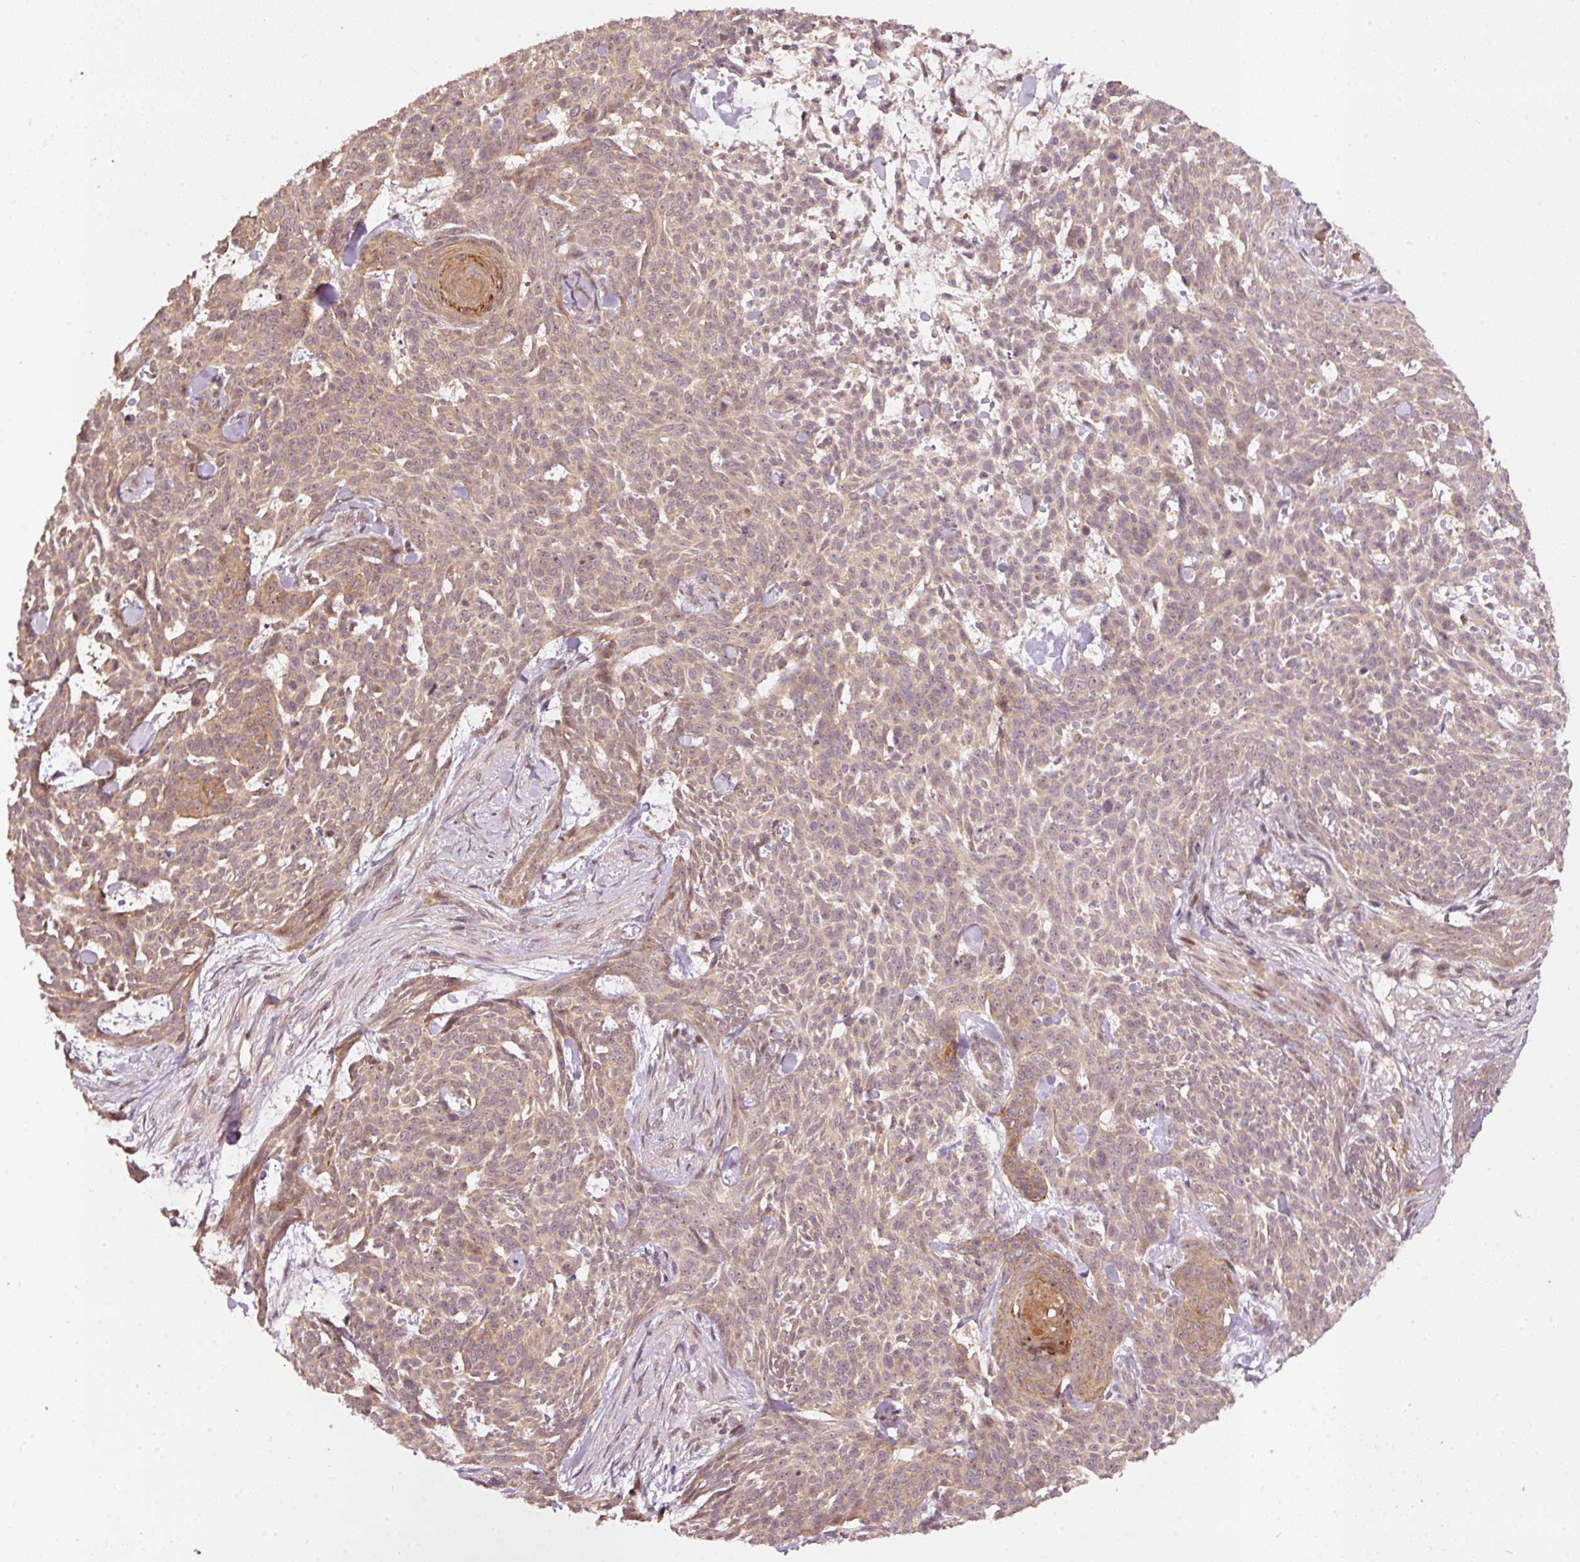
{"staining": {"intensity": "weak", "quantity": "<25%", "location": "cytoplasmic/membranous"}, "tissue": "skin cancer", "cell_type": "Tumor cells", "image_type": "cancer", "snomed": [{"axis": "morphology", "description": "Basal cell carcinoma"}, {"axis": "topography", "description": "Skin"}], "caption": "There is no significant expression in tumor cells of skin cancer.", "gene": "PCDHB1", "patient": {"sex": "female", "age": 93}}